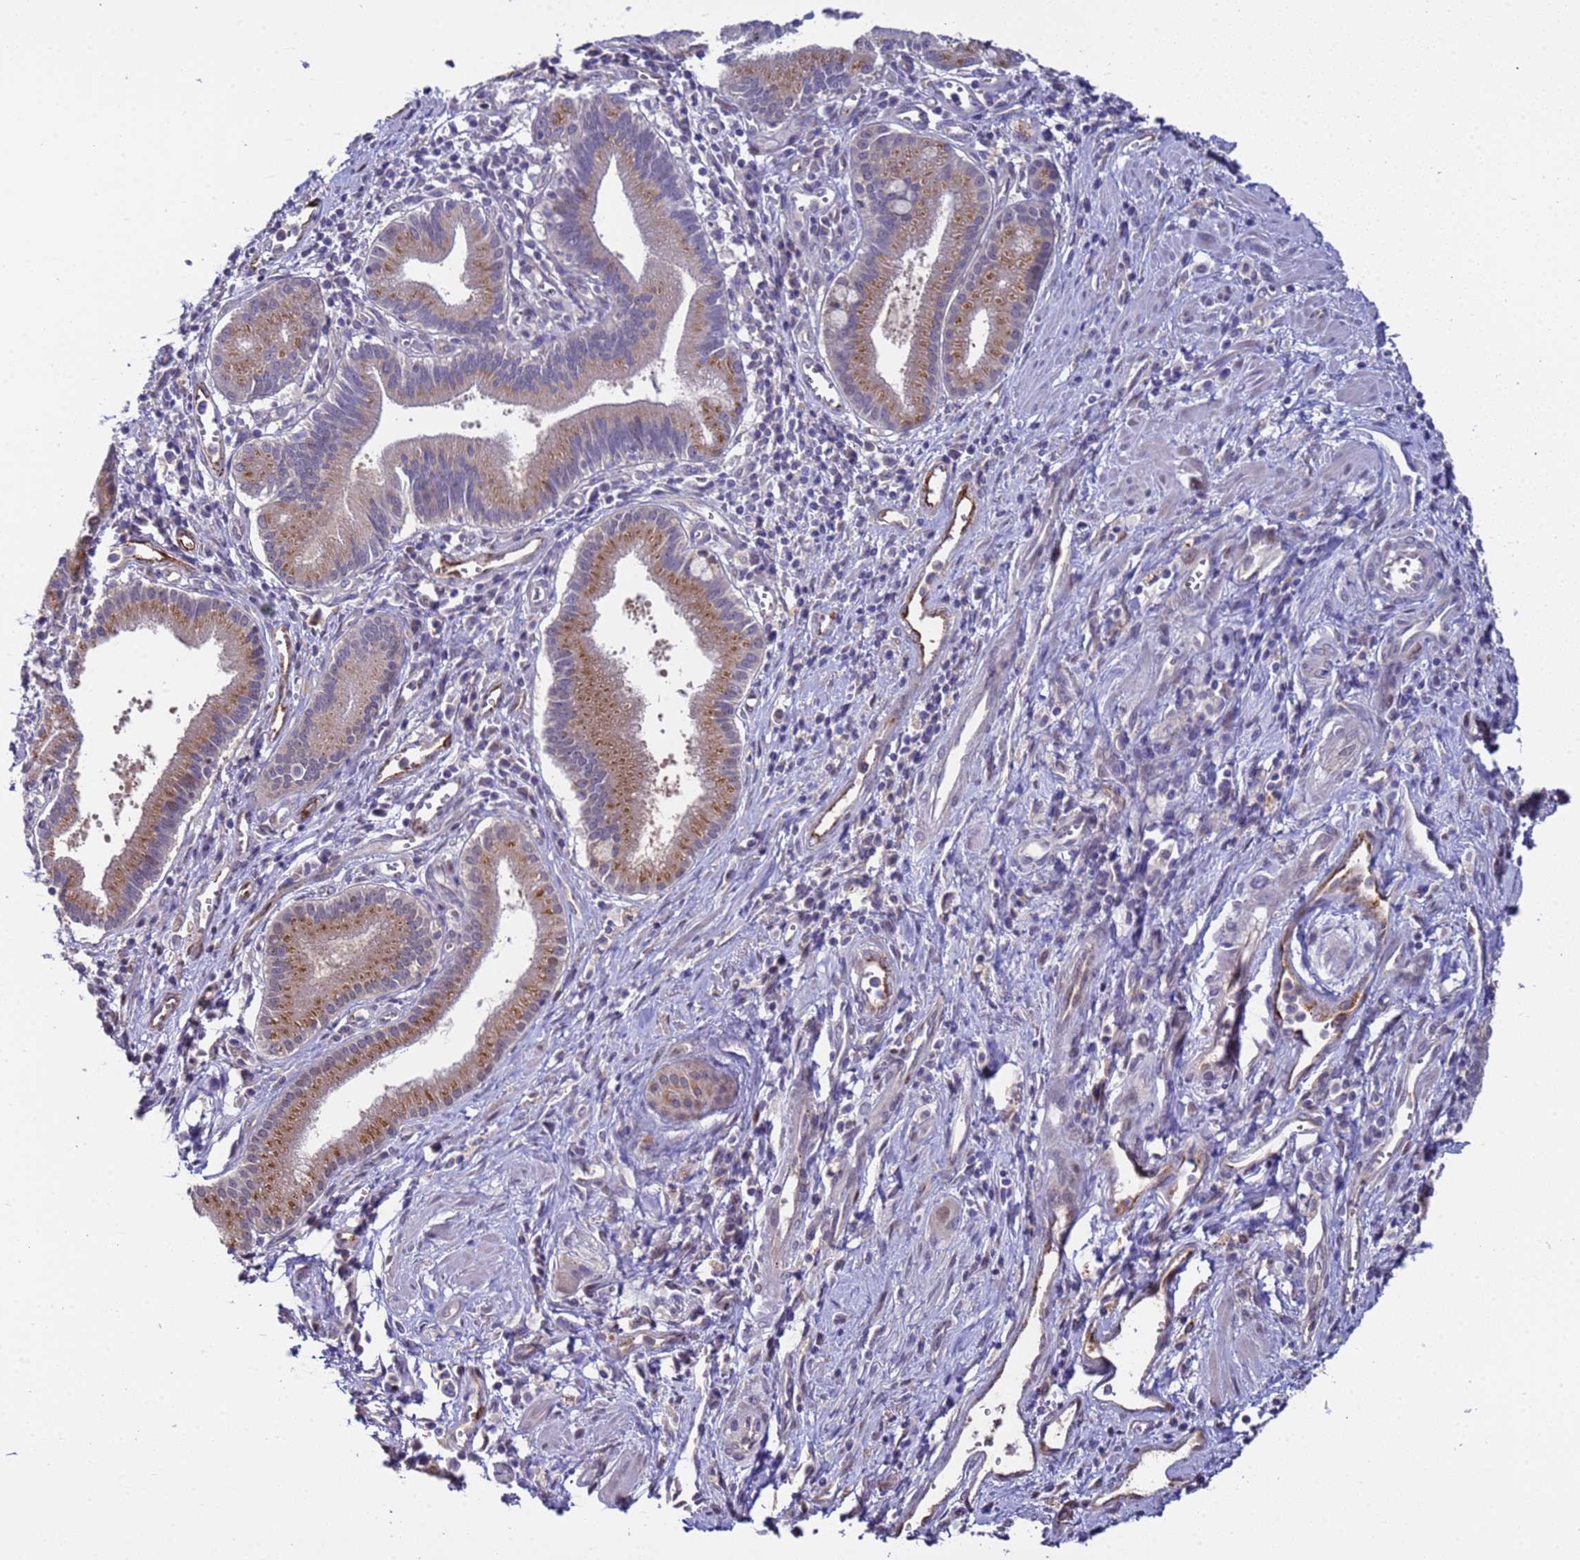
{"staining": {"intensity": "moderate", "quantity": ">75%", "location": "cytoplasmic/membranous"}, "tissue": "pancreatic cancer", "cell_type": "Tumor cells", "image_type": "cancer", "snomed": [{"axis": "morphology", "description": "Adenocarcinoma, NOS"}, {"axis": "topography", "description": "Pancreas"}], "caption": "Protein staining of pancreatic adenocarcinoma tissue exhibits moderate cytoplasmic/membranous staining in about >75% of tumor cells.", "gene": "ZNF248", "patient": {"sex": "male", "age": 78}}